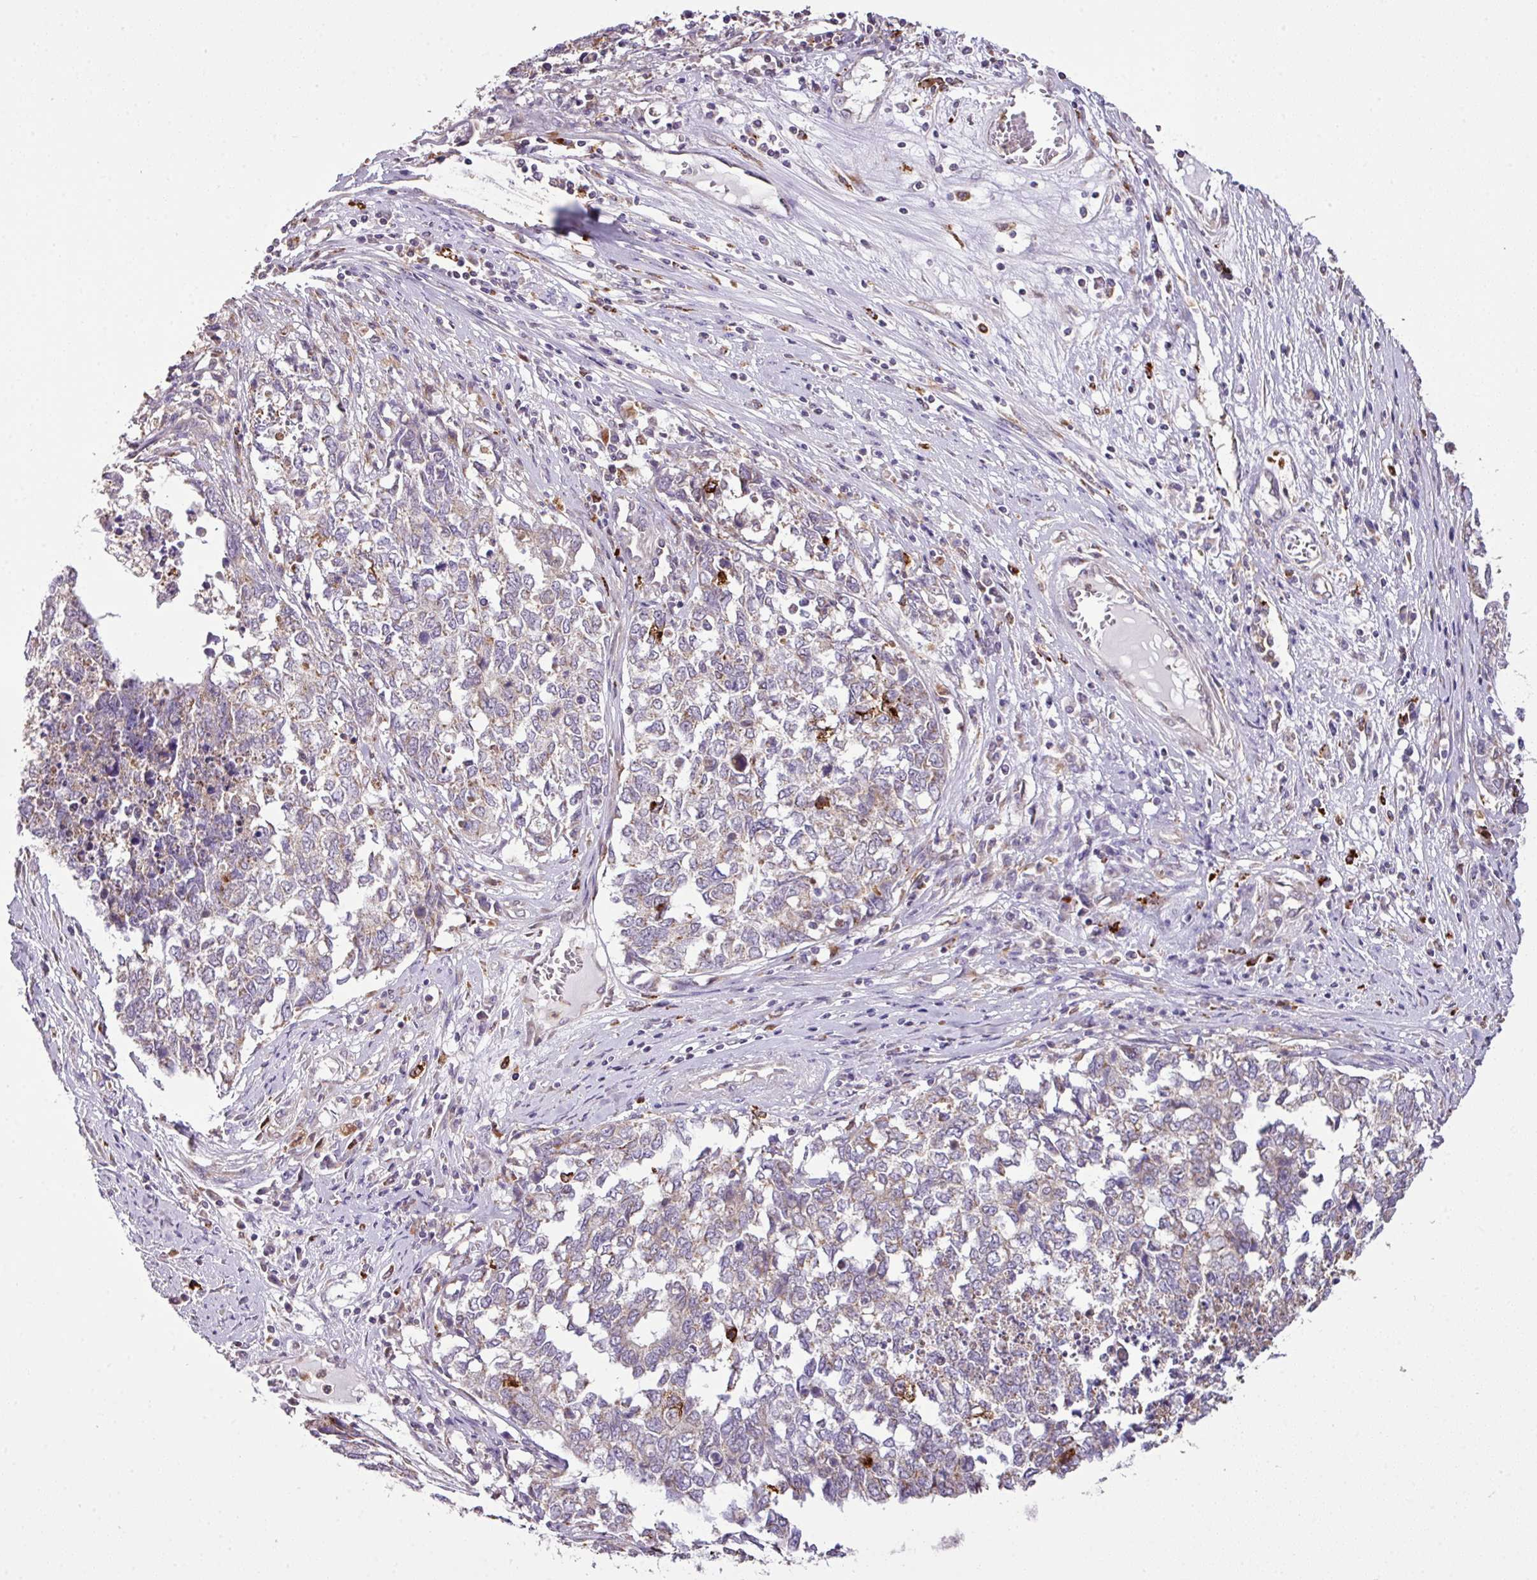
{"staining": {"intensity": "weak", "quantity": "25%-75%", "location": "cytoplasmic/membranous"}, "tissue": "cervical cancer", "cell_type": "Tumor cells", "image_type": "cancer", "snomed": [{"axis": "morphology", "description": "Squamous cell carcinoma, NOS"}, {"axis": "topography", "description": "Cervix"}], "caption": "IHC (DAB) staining of cervical squamous cell carcinoma exhibits weak cytoplasmic/membranous protein positivity in about 25%-75% of tumor cells. (DAB = brown stain, brightfield microscopy at high magnification).", "gene": "SMCO4", "patient": {"sex": "female", "age": 63}}